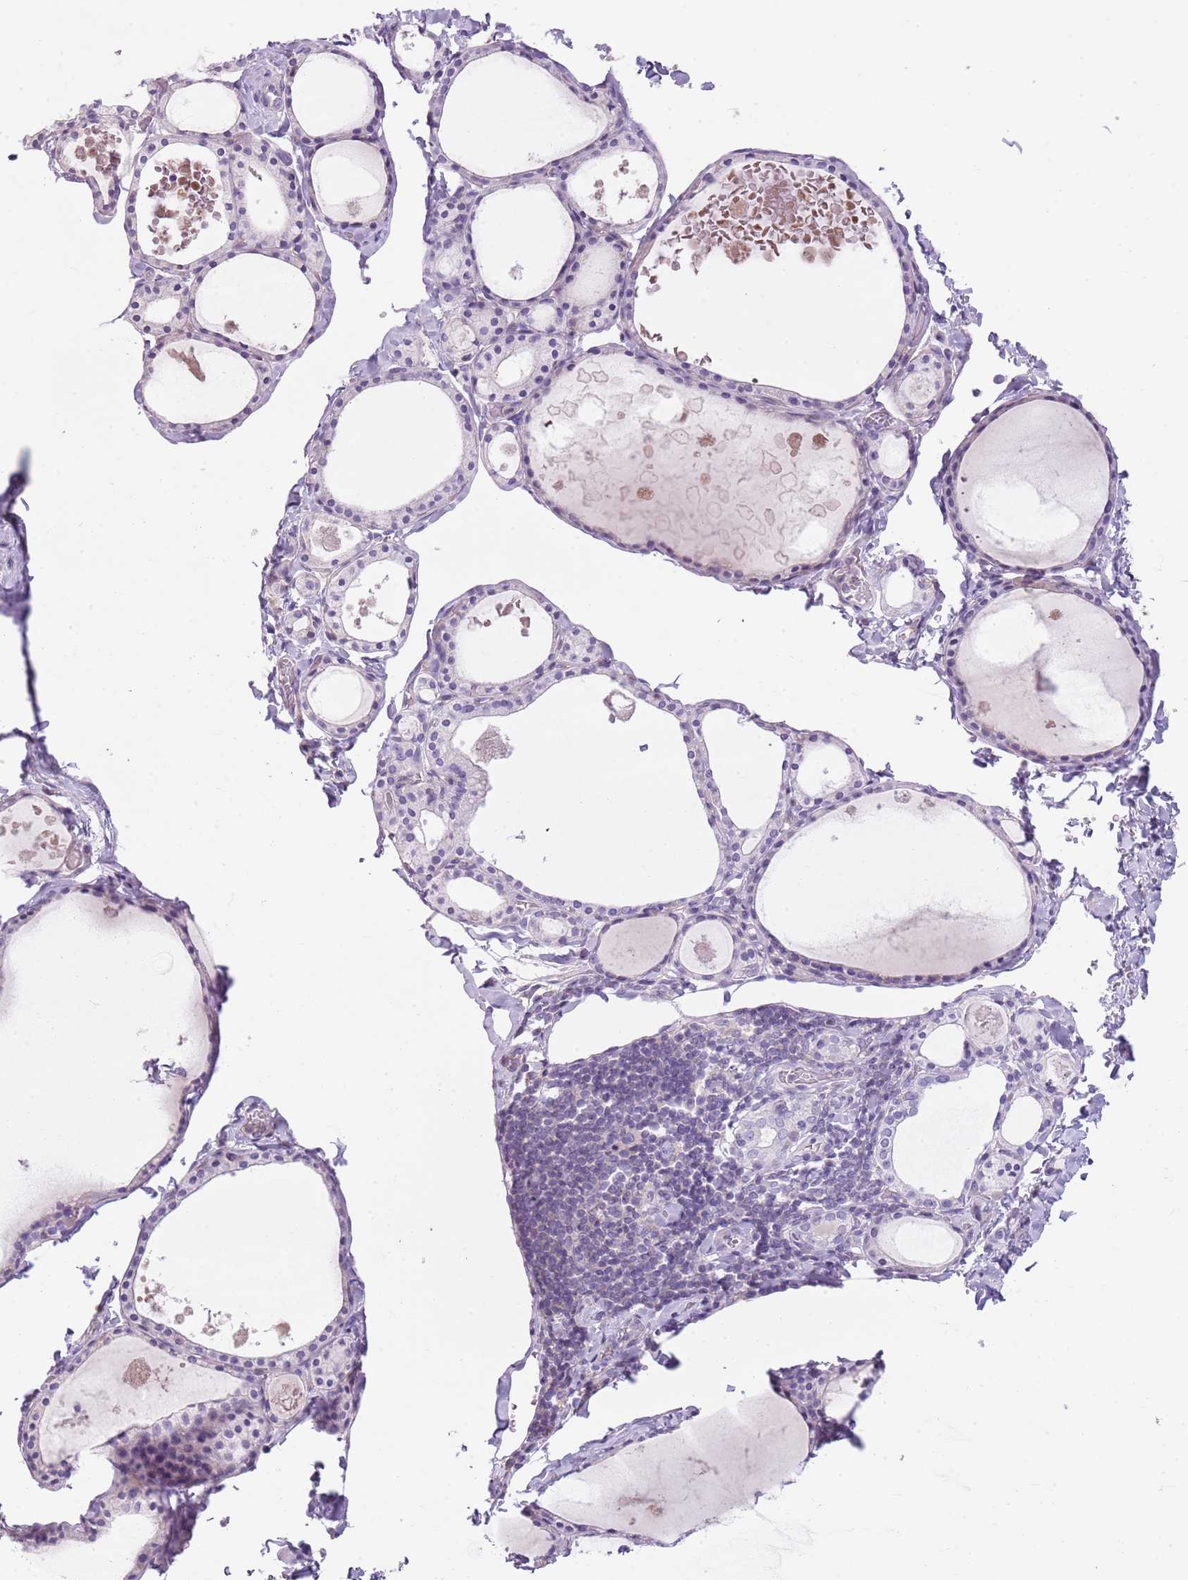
{"staining": {"intensity": "negative", "quantity": "none", "location": "none"}, "tissue": "thyroid gland", "cell_type": "Glandular cells", "image_type": "normal", "snomed": [{"axis": "morphology", "description": "Normal tissue, NOS"}, {"axis": "topography", "description": "Thyroid gland"}], "caption": "DAB immunohistochemical staining of benign human thyroid gland exhibits no significant staining in glandular cells.", "gene": "CNPPD1", "patient": {"sex": "male", "age": 56}}